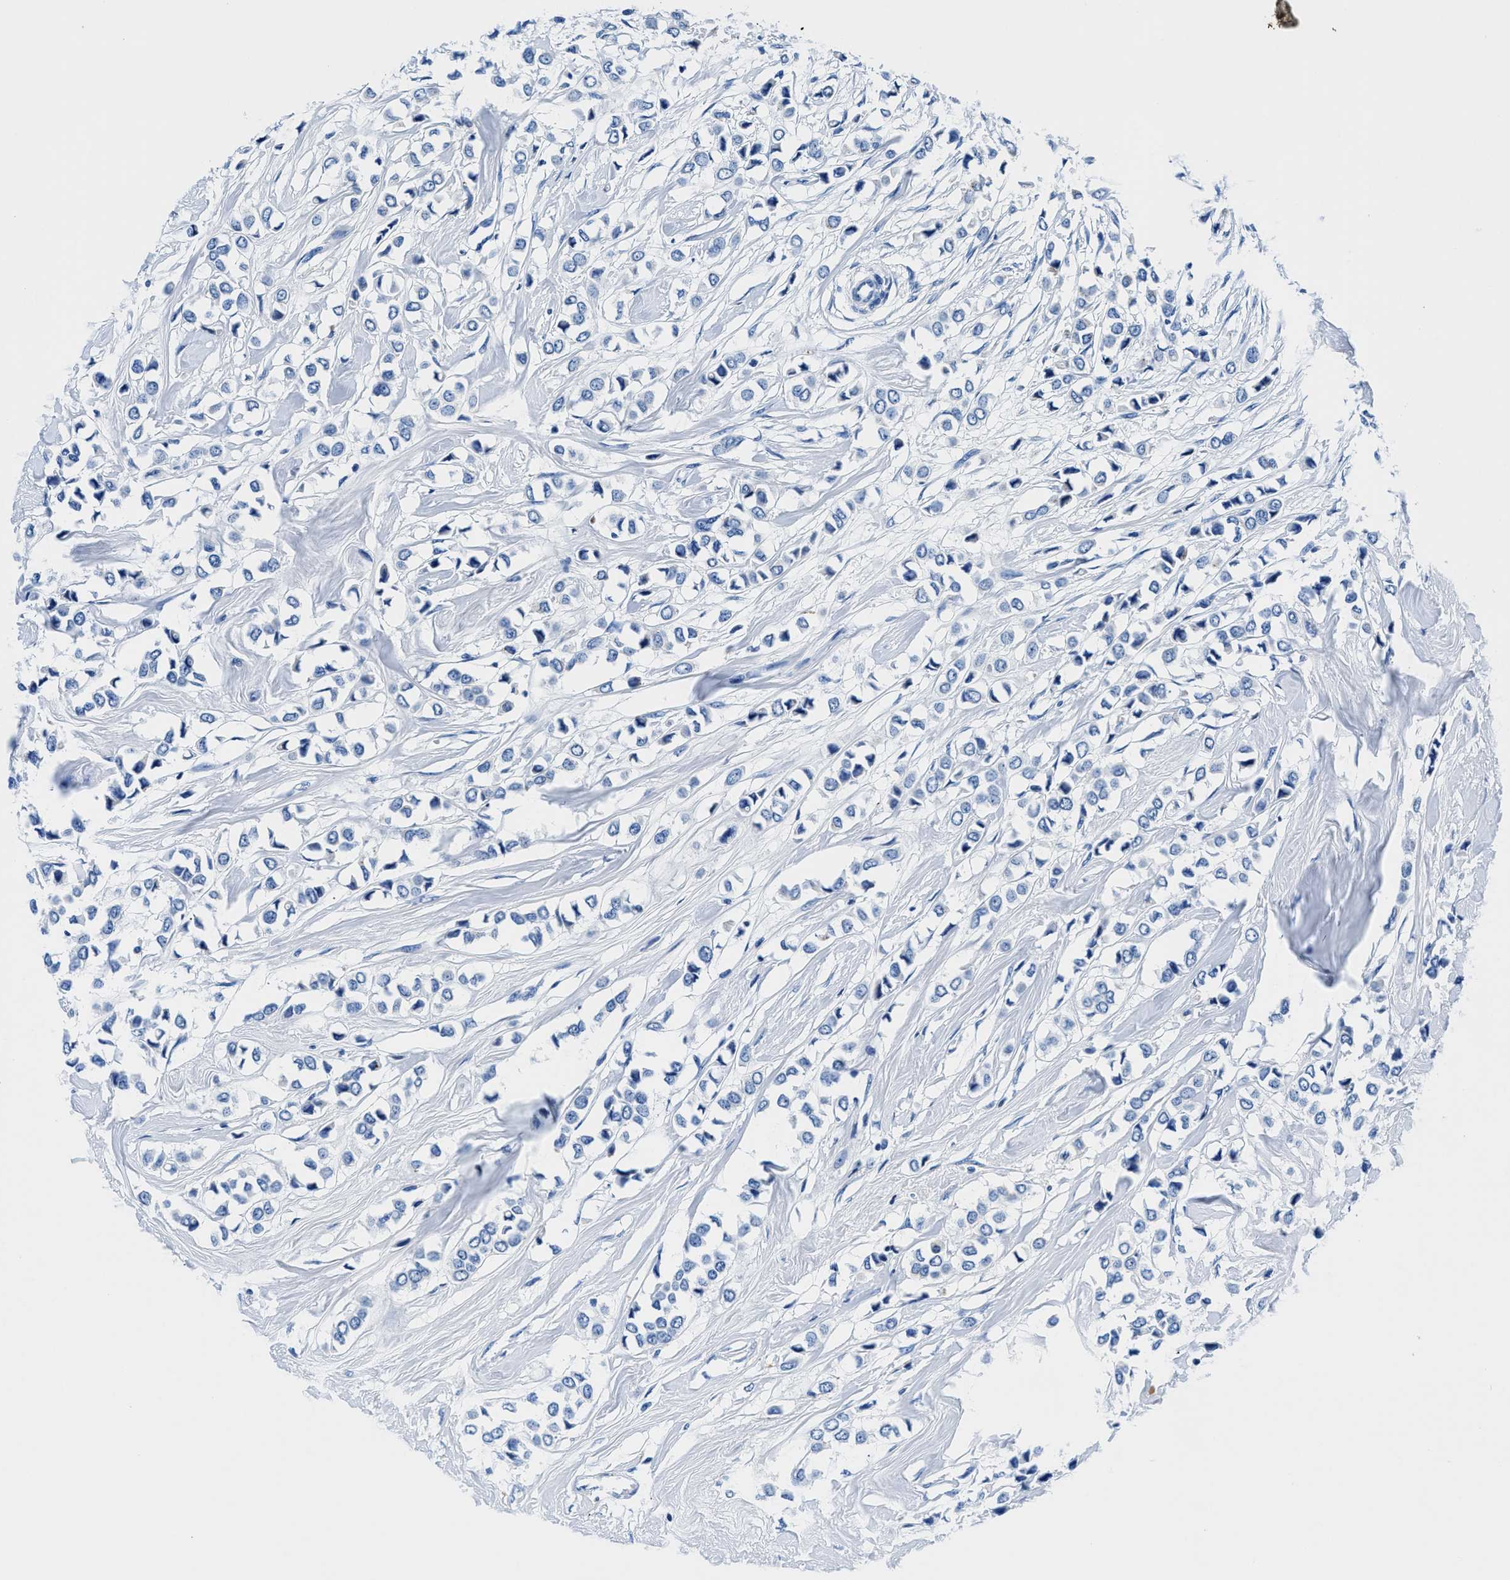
{"staining": {"intensity": "negative", "quantity": "none", "location": "none"}, "tissue": "breast cancer", "cell_type": "Tumor cells", "image_type": "cancer", "snomed": [{"axis": "morphology", "description": "Lobular carcinoma"}, {"axis": "topography", "description": "Breast"}], "caption": "Photomicrograph shows no protein positivity in tumor cells of lobular carcinoma (breast) tissue.", "gene": "OR14K1", "patient": {"sex": "female", "age": 51}}